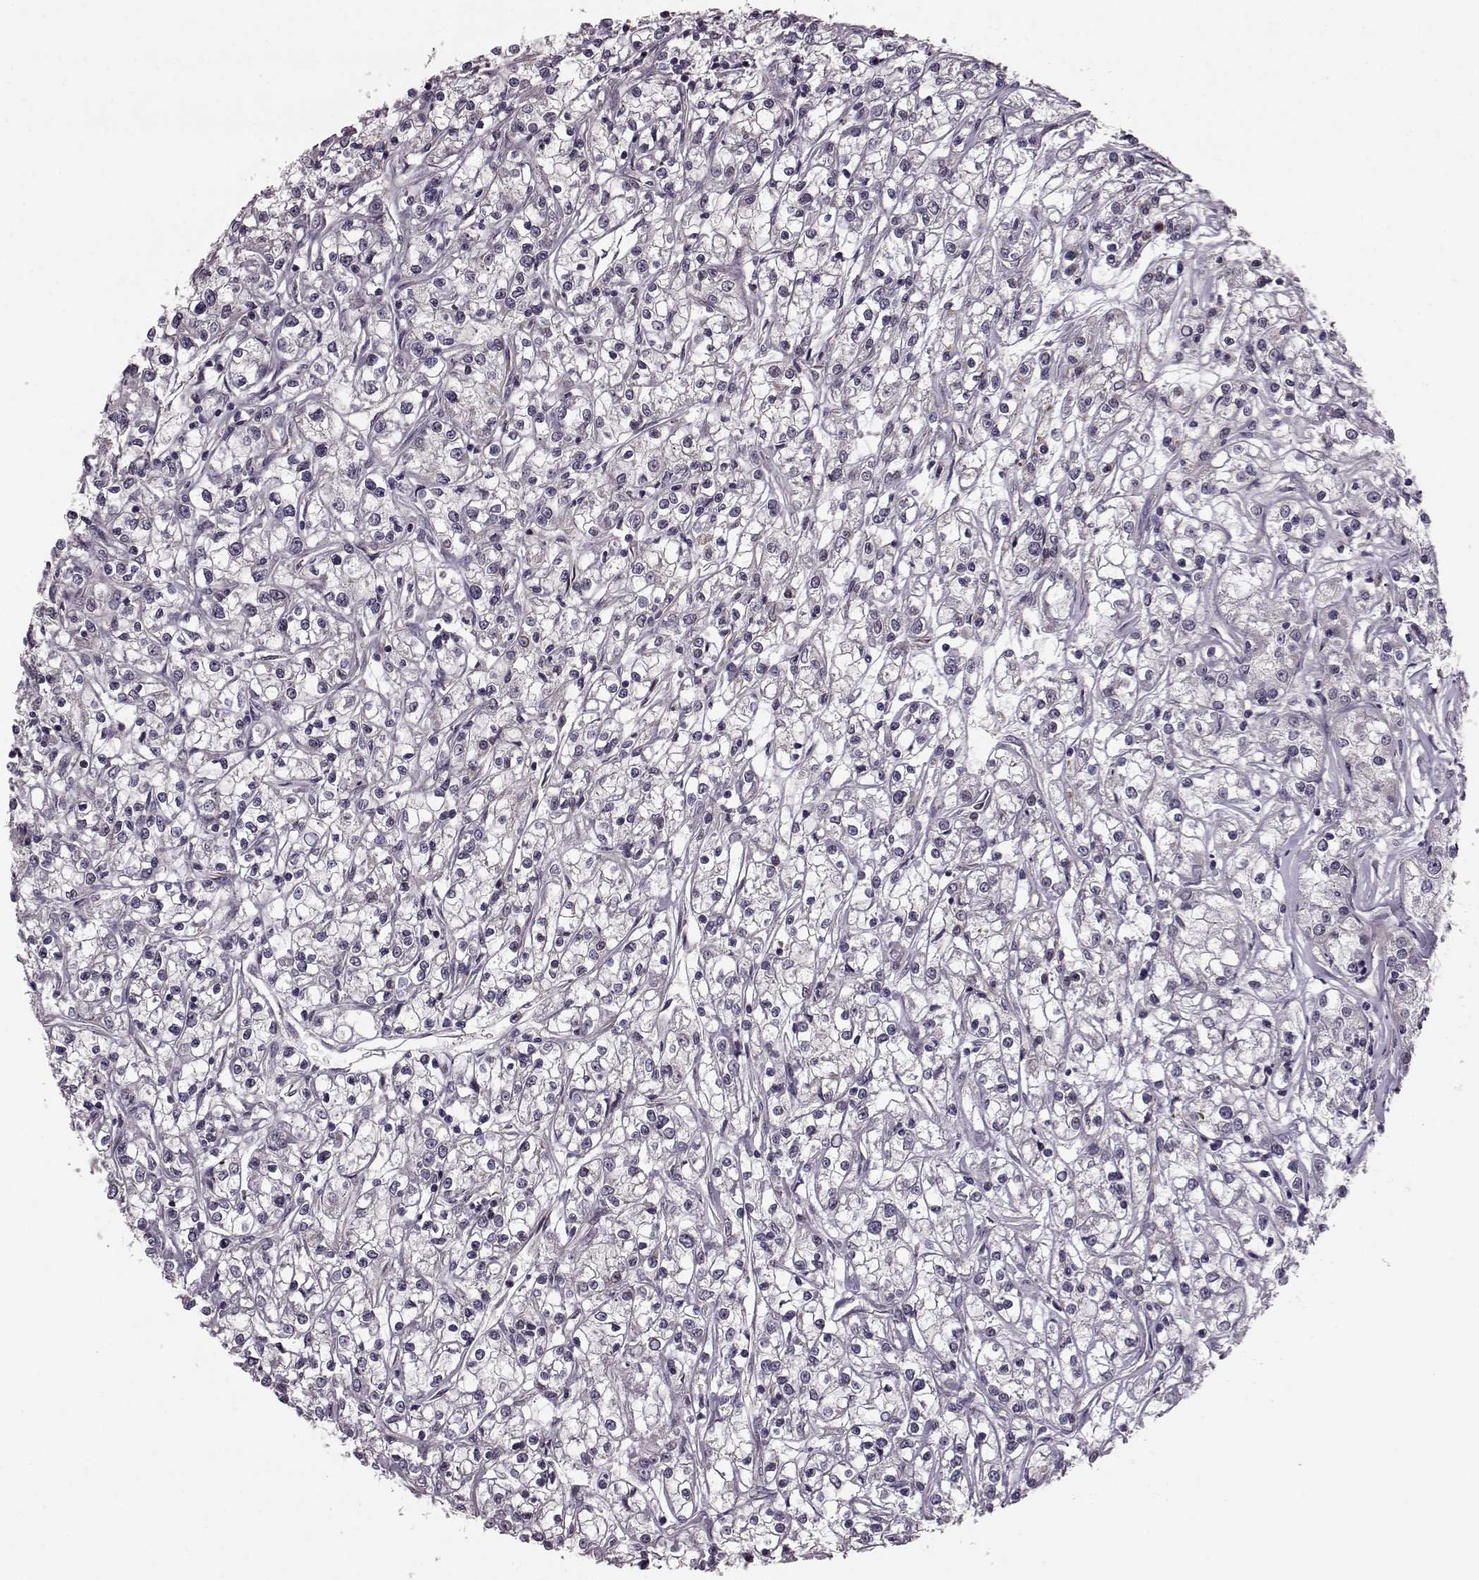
{"staining": {"intensity": "negative", "quantity": "none", "location": "none"}, "tissue": "renal cancer", "cell_type": "Tumor cells", "image_type": "cancer", "snomed": [{"axis": "morphology", "description": "Adenocarcinoma, NOS"}, {"axis": "topography", "description": "Kidney"}], "caption": "High power microscopy photomicrograph of an immunohistochemistry photomicrograph of renal cancer, revealing no significant expression in tumor cells.", "gene": "SYNPO", "patient": {"sex": "female", "age": 59}}